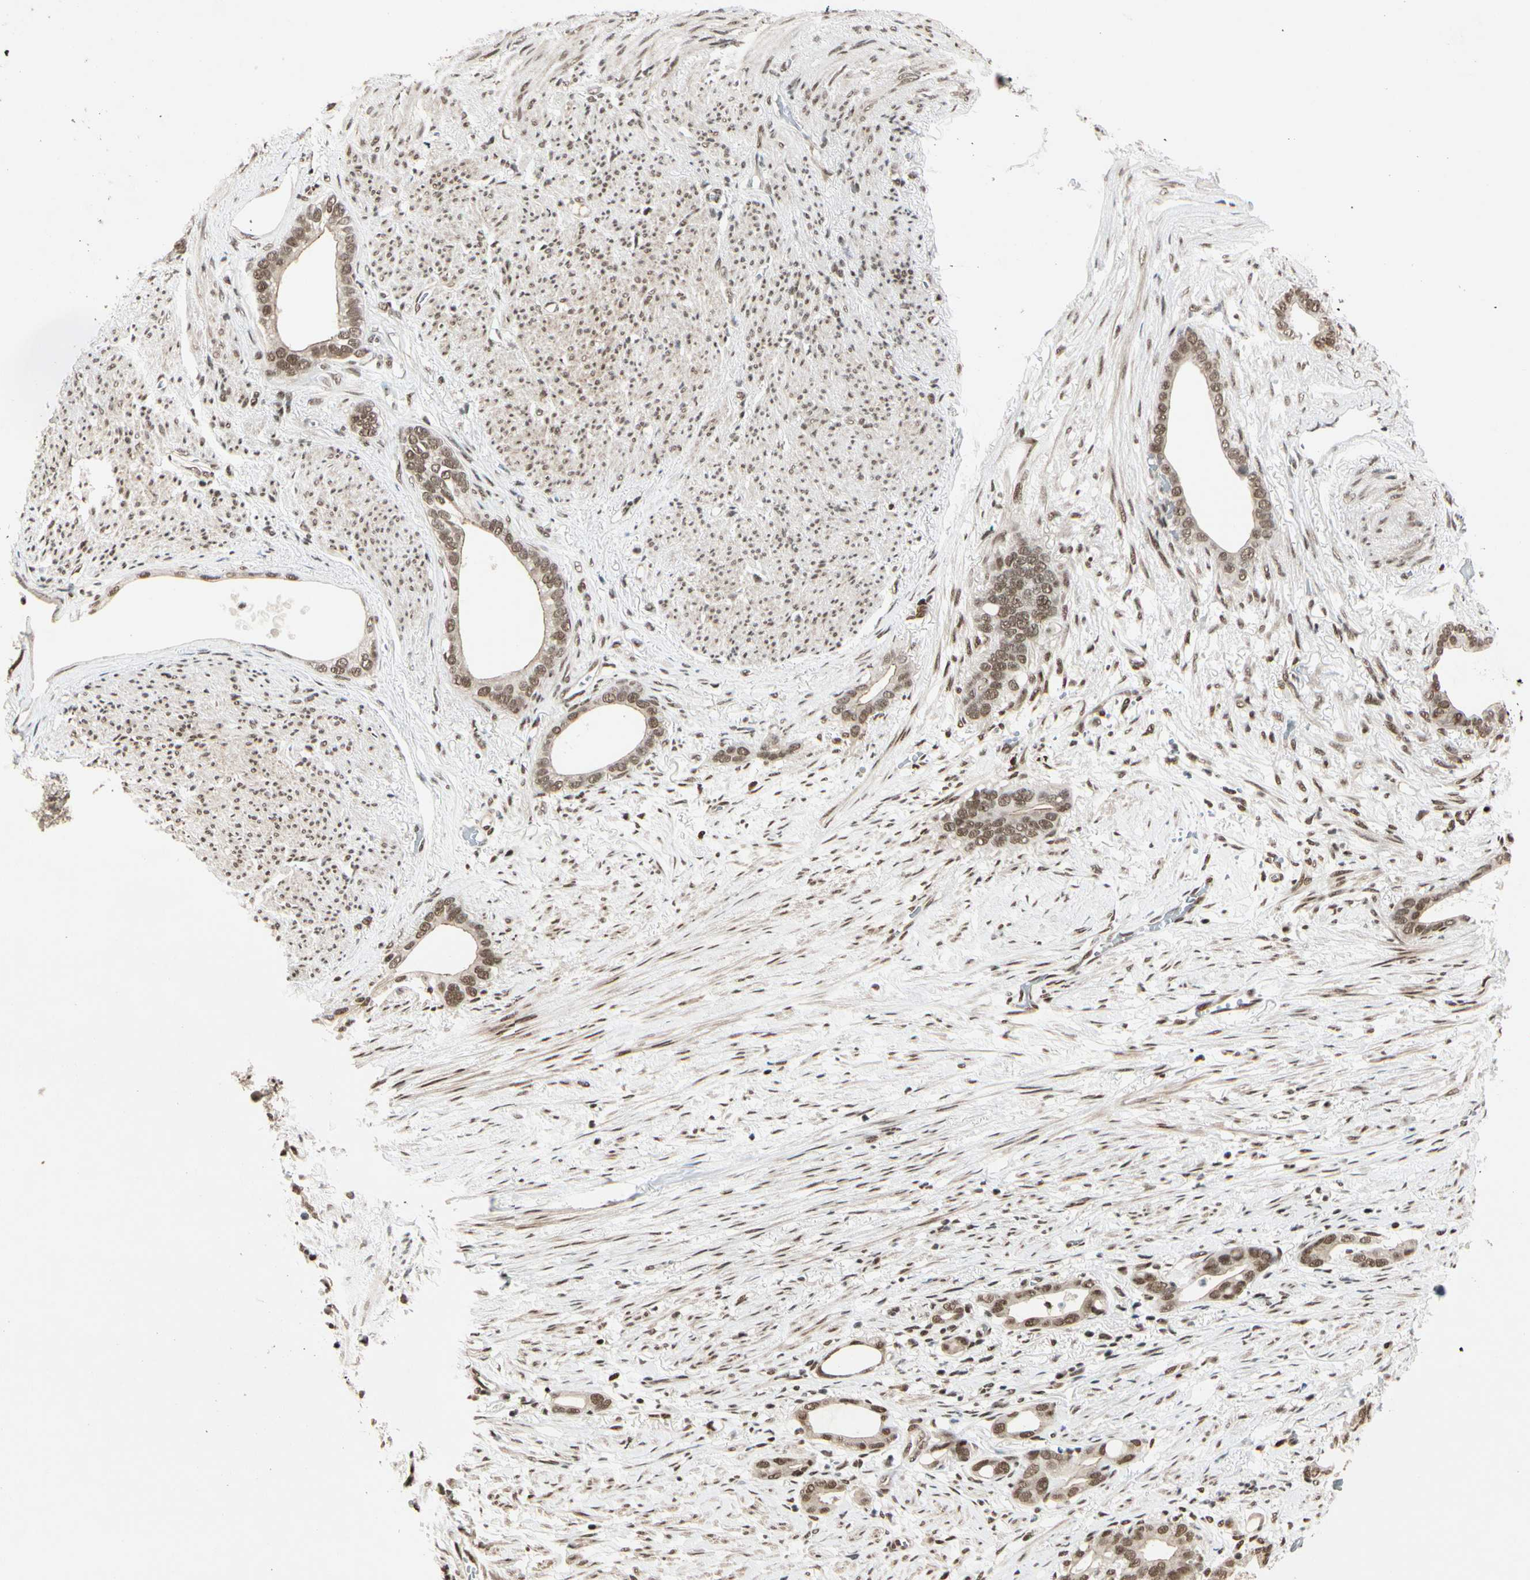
{"staining": {"intensity": "moderate", "quantity": ">75%", "location": "nuclear"}, "tissue": "stomach cancer", "cell_type": "Tumor cells", "image_type": "cancer", "snomed": [{"axis": "morphology", "description": "Adenocarcinoma, NOS"}, {"axis": "topography", "description": "Stomach"}], "caption": "A medium amount of moderate nuclear staining is seen in approximately >75% of tumor cells in stomach adenocarcinoma tissue.", "gene": "CHAMP1", "patient": {"sex": "female", "age": 75}}